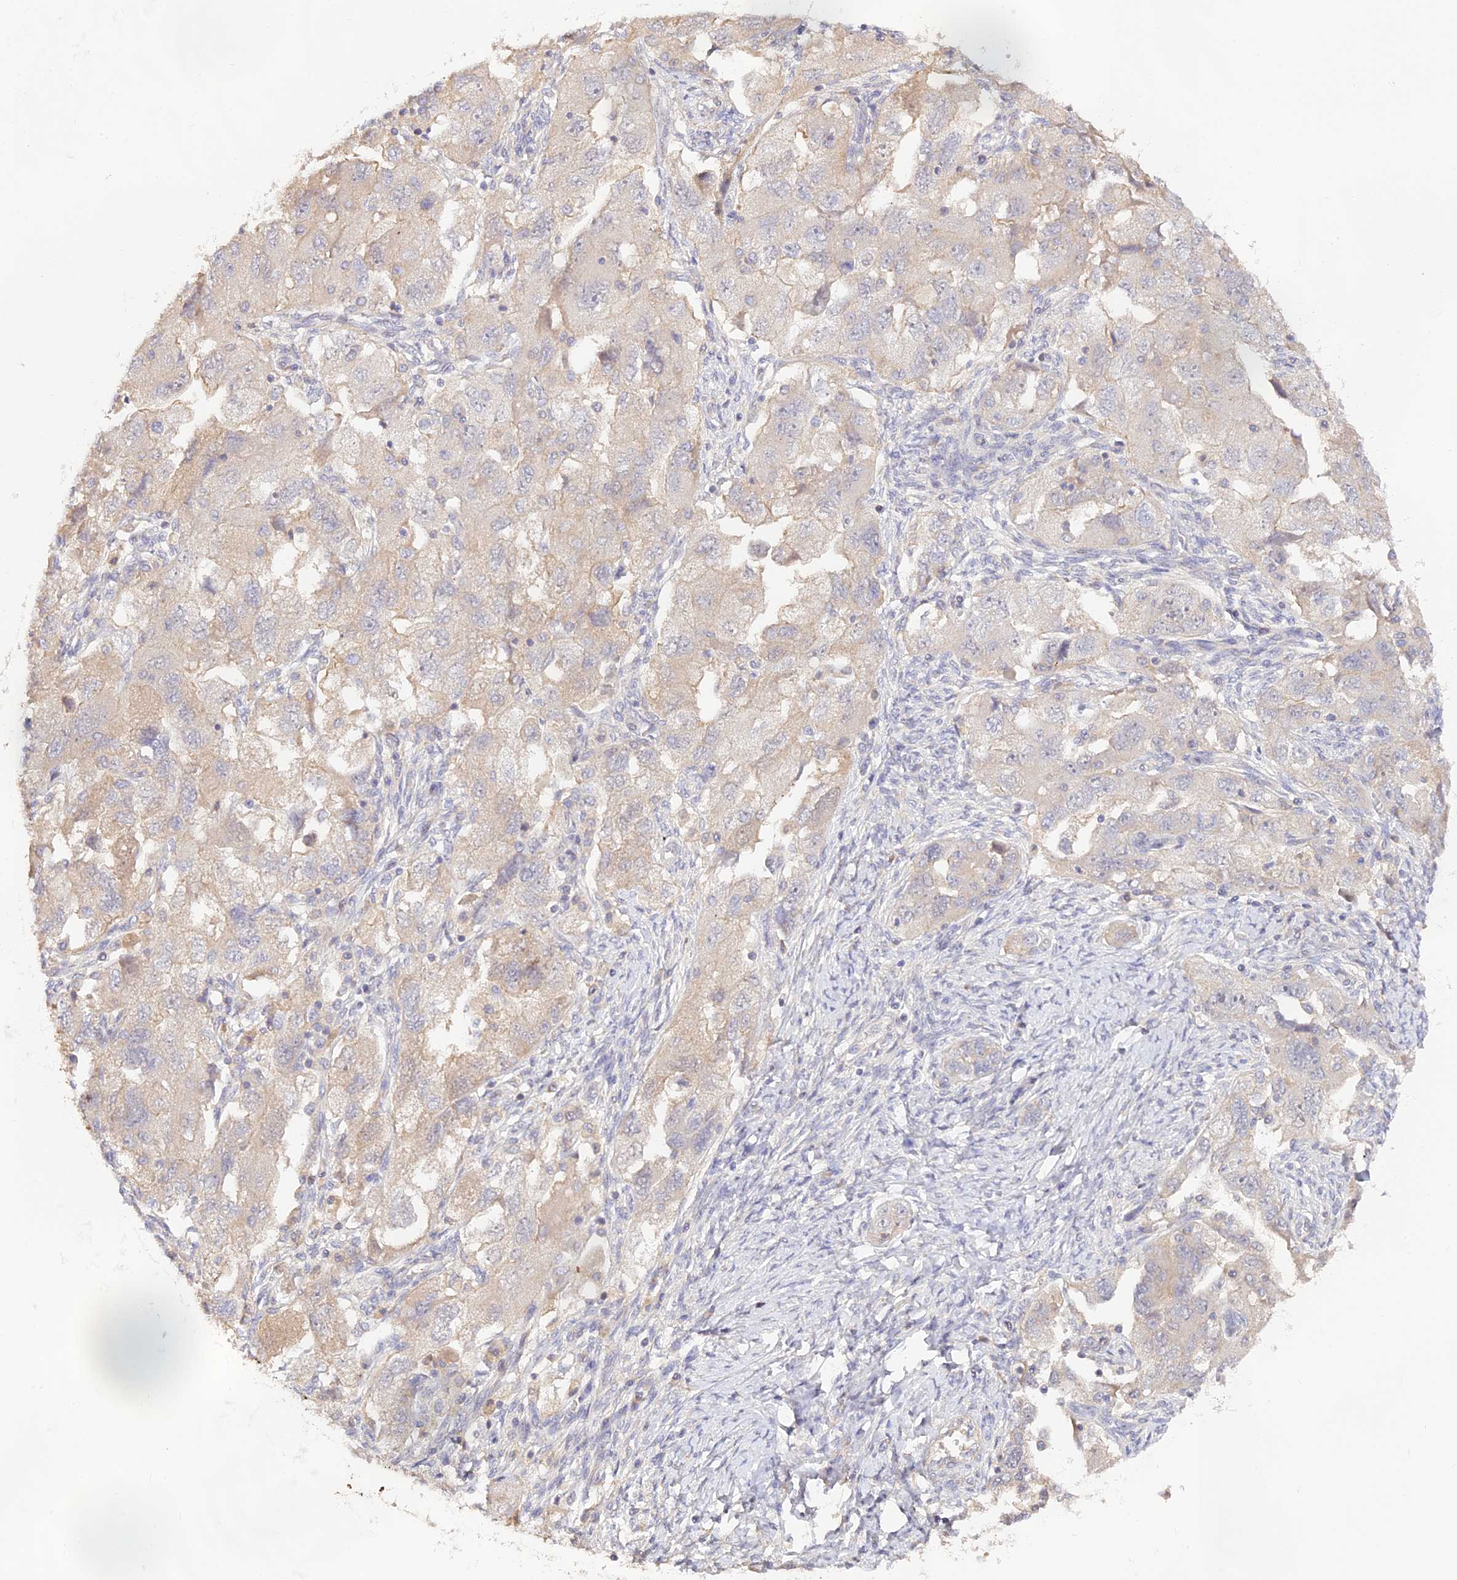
{"staining": {"intensity": "weak", "quantity": "<25%", "location": "cytoplasmic/membranous"}, "tissue": "ovarian cancer", "cell_type": "Tumor cells", "image_type": "cancer", "snomed": [{"axis": "morphology", "description": "Carcinoma, NOS"}, {"axis": "morphology", "description": "Cystadenocarcinoma, serous, NOS"}, {"axis": "topography", "description": "Ovary"}], "caption": "A micrograph of serous cystadenocarcinoma (ovarian) stained for a protein reveals no brown staining in tumor cells. (Brightfield microscopy of DAB (3,3'-diaminobenzidine) immunohistochemistry at high magnification).", "gene": "CAMSAP3", "patient": {"sex": "female", "age": 69}}